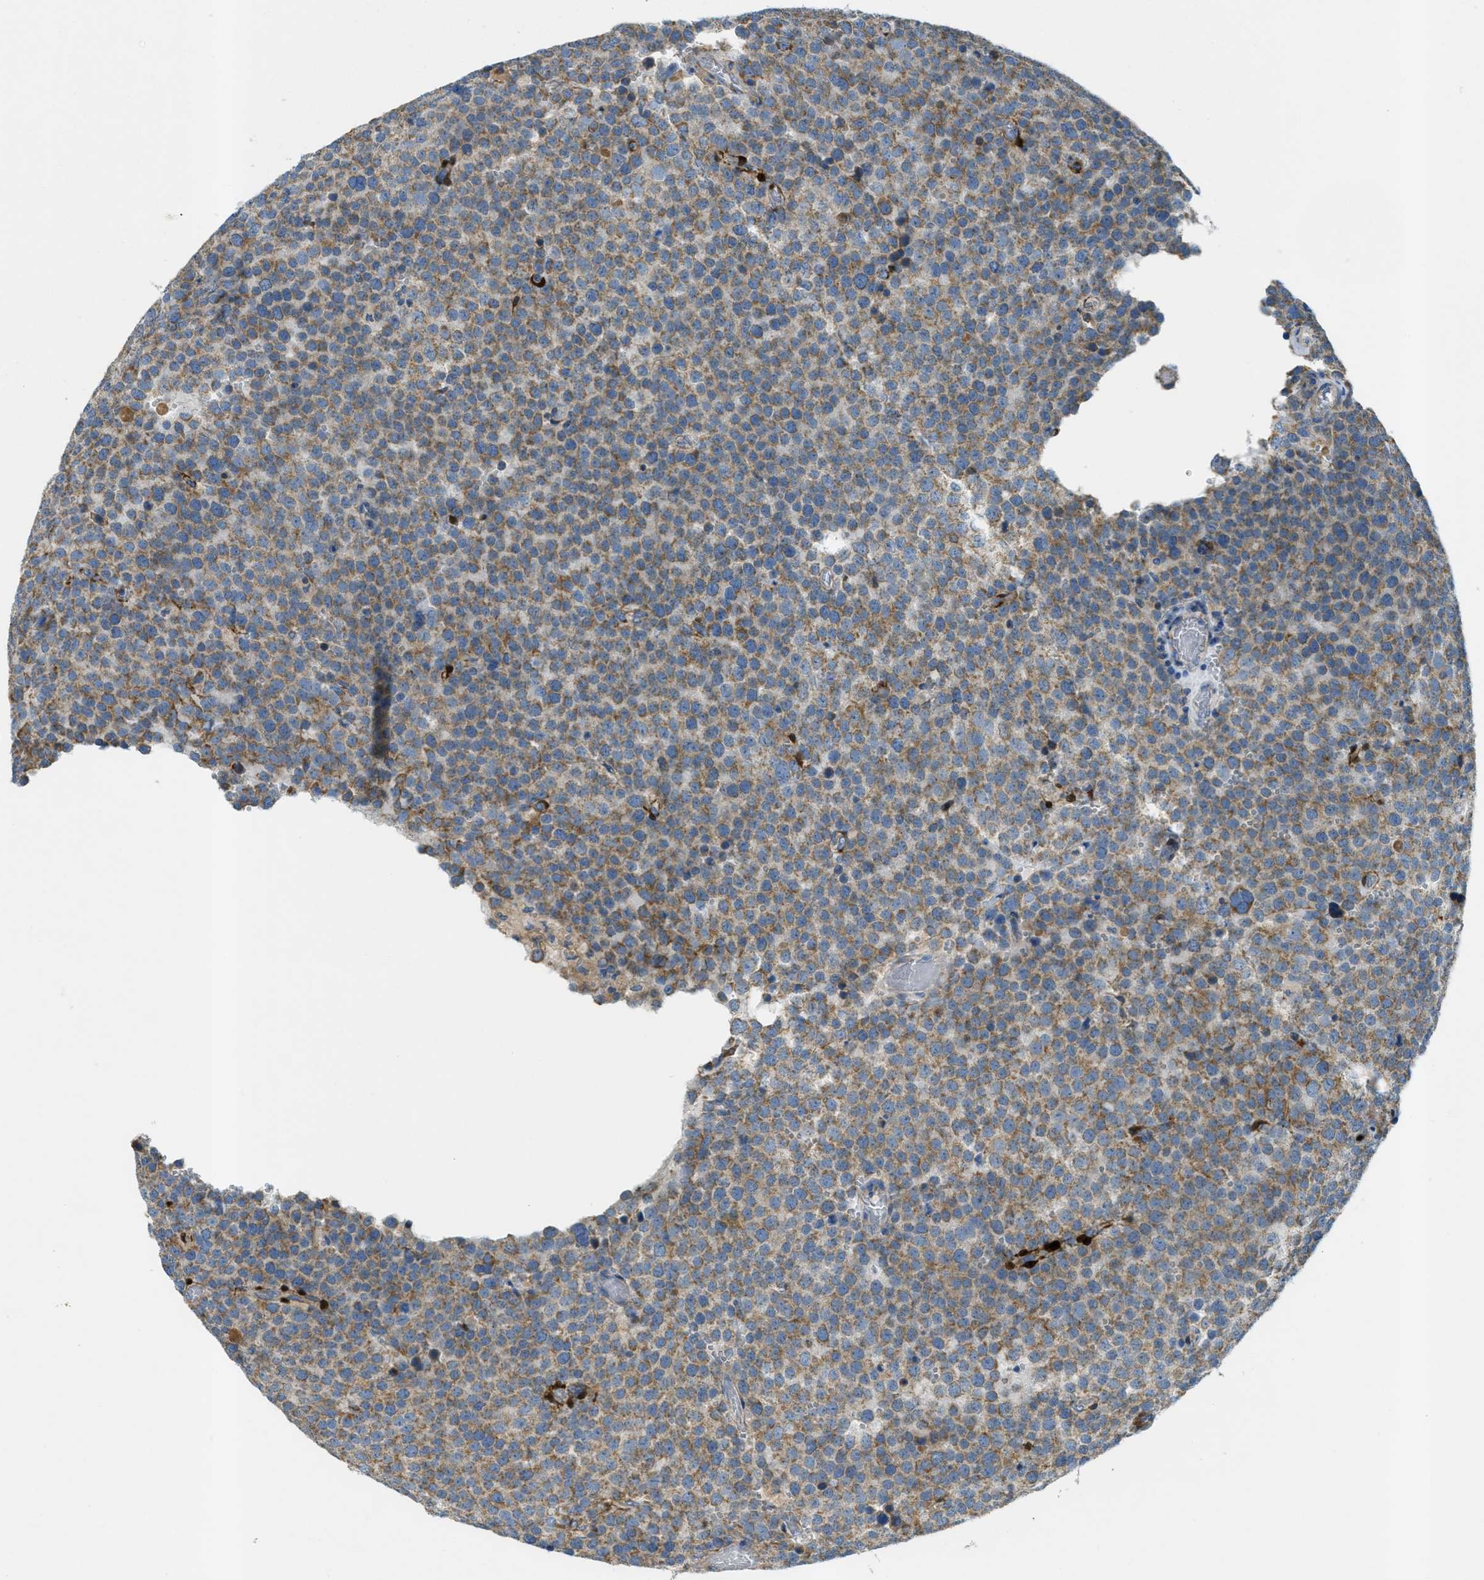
{"staining": {"intensity": "moderate", "quantity": ">75%", "location": "cytoplasmic/membranous"}, "tissue": "testis cancer", "cell_type": "Tumor cells", "image_type": "cancer", "snomed": [{"axis": "morphology", "description": "Normal tissue, NOS"}, {"axis": "morphology", "description": "Seminoma, NOS"}, {"axis": "topography", "description": "Testis"}], "caption": "Moderate cytoplasmic/membranous protein positivity is identified in approximately >75% of tumor cells in testis cancer (seminoma).", "gene": "CYGB", "patient": {"sex": "male", "age": 71}}